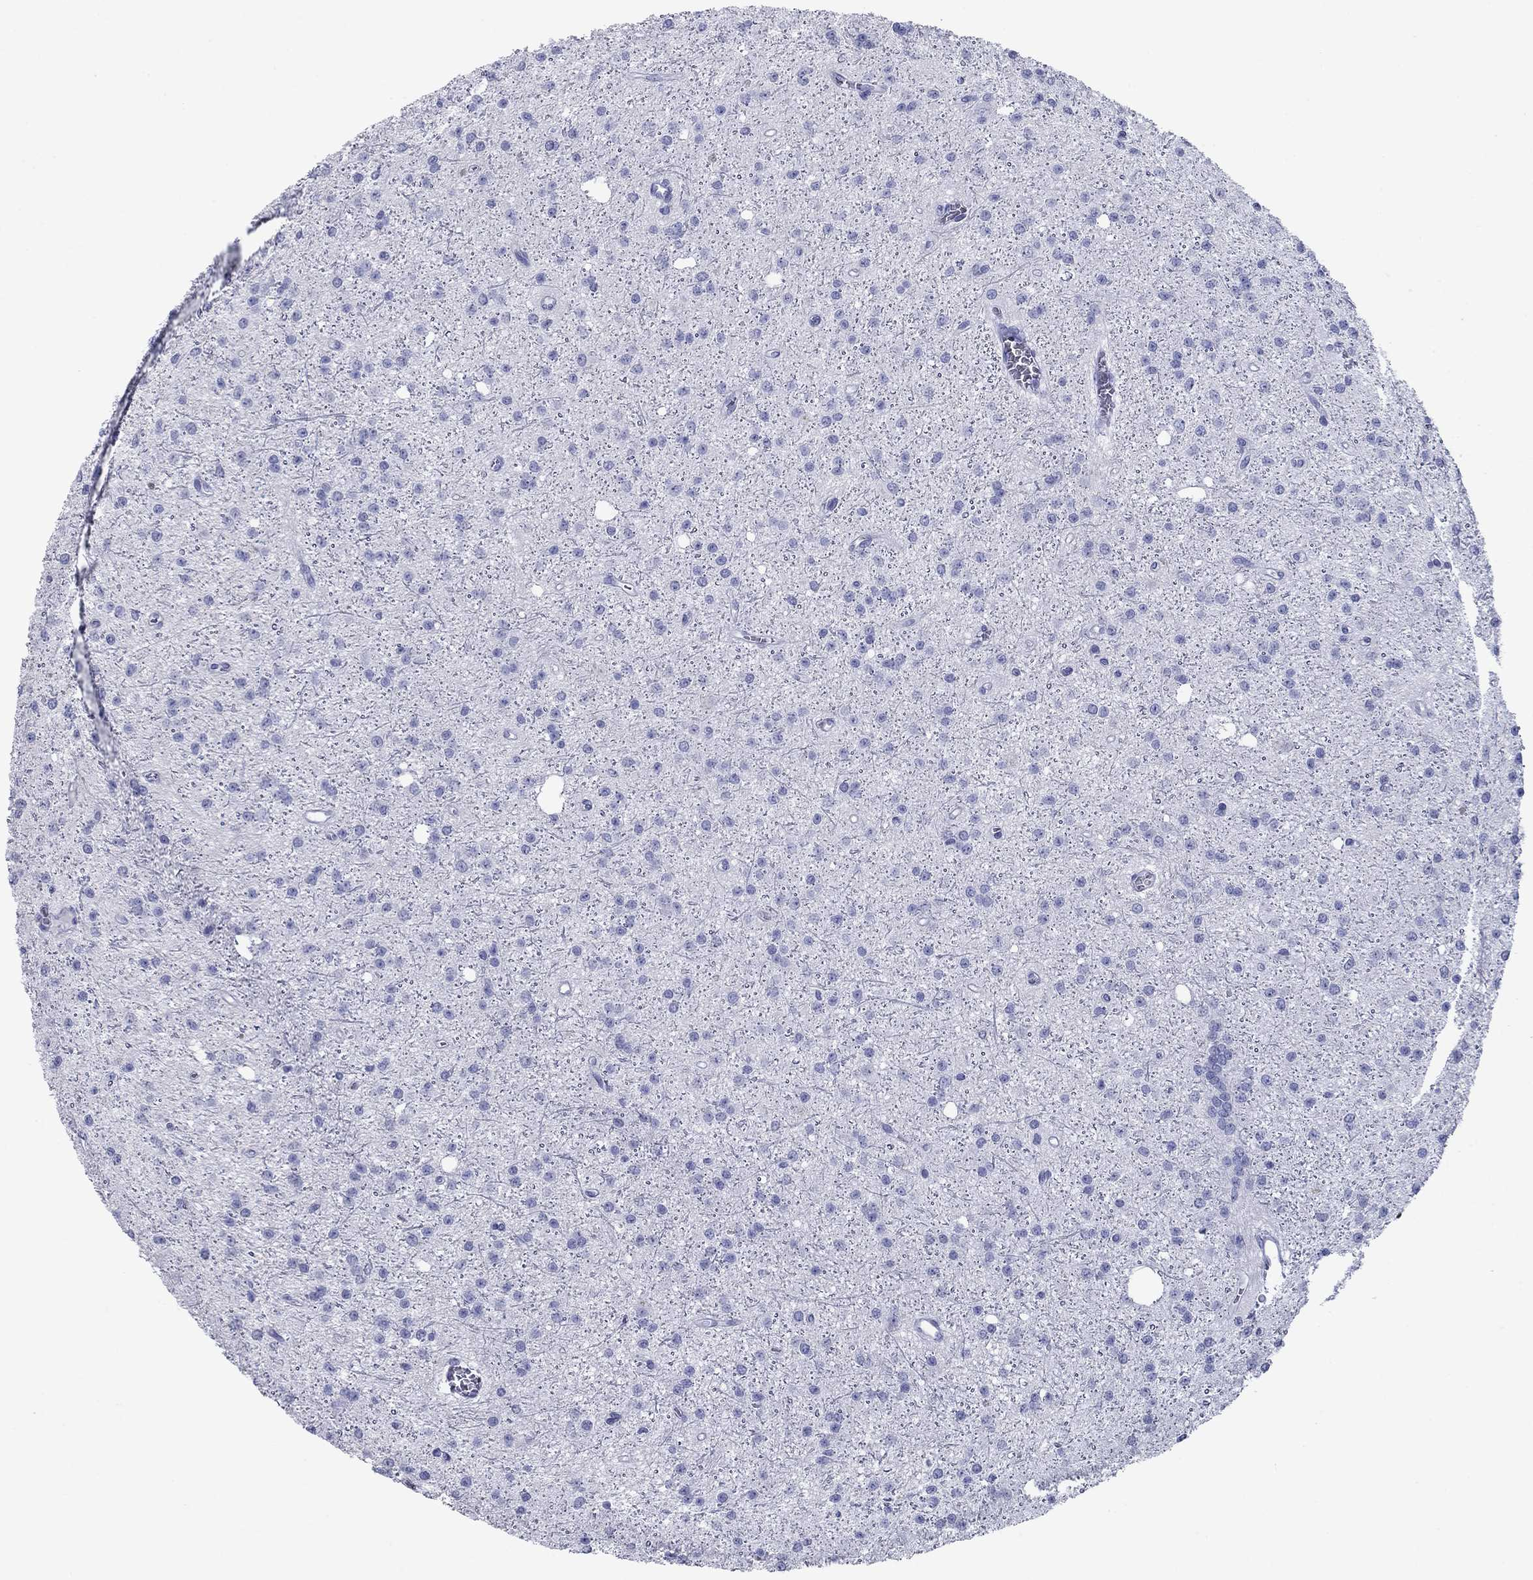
{"staining": {"intensity": "negative", "quantity": "none", "location": "none"}, "tissue": "glioma", "cell_type": "Tumor cells", "image_type": "cancer", "snomed": [{"axis": "morphology", "description": "Glioma, malignant, Low grade"}, {"axis": "topography", "description": "Brain"}], "caption": "DAB immunohistochemical staining of human malignant glioma (low-grade) displays no significant positivity in tumor cells.", "gene": "ATP4A", "patient": {"sex": "male", "age": 27}}